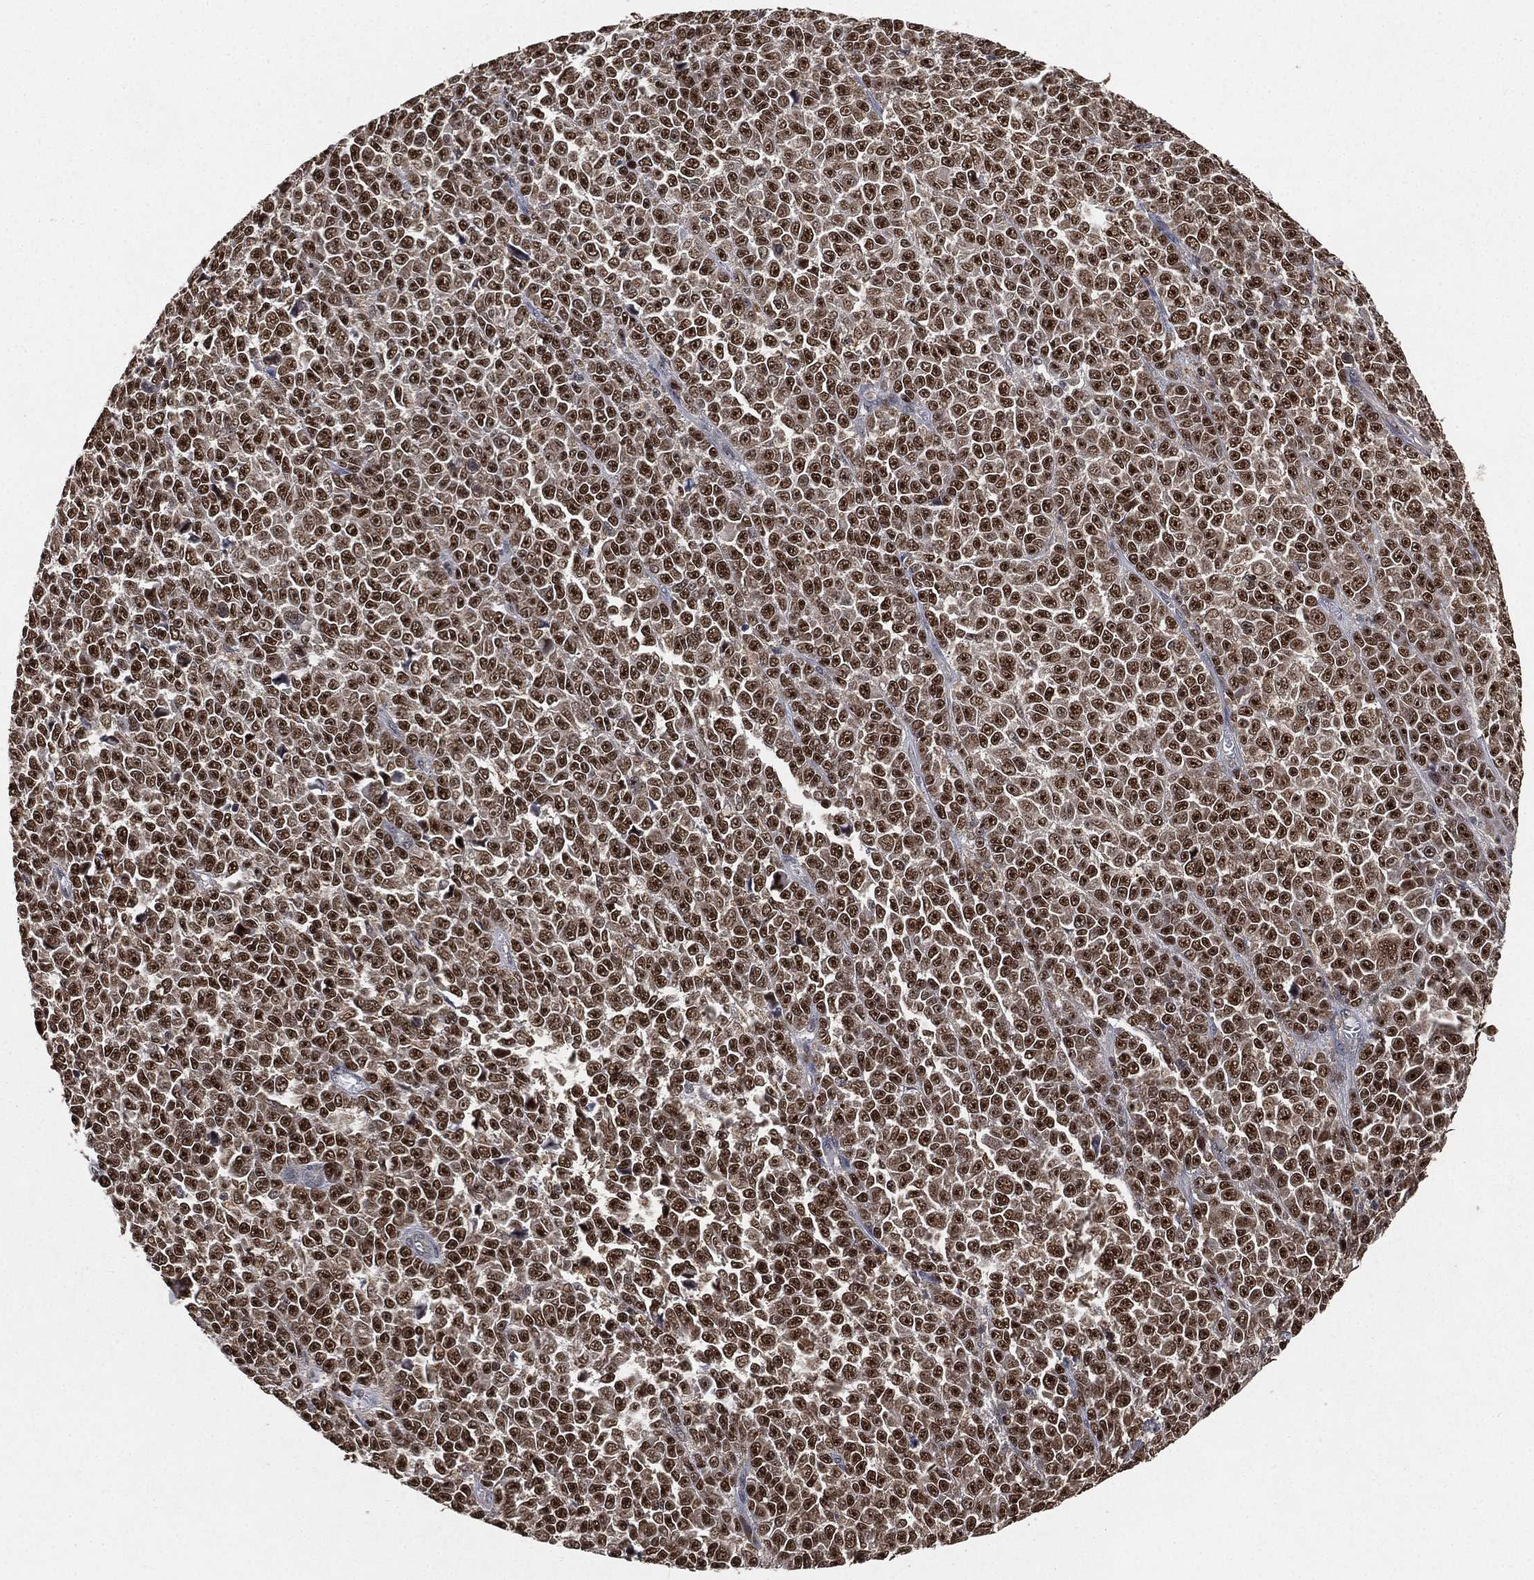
{"staining": {"intensity": "strong", "quantity": ">75%", "location": "nuclear"}, "tissue": "melanoma", "cell_type": "Tumor cells", "image_type": "cancer", "snomed": [{"axis": "morphology", "description": "Malignant melanoma, NOS"}, {"axis": "topography", "description": "Skin"}], "caption": "A high amount of strong nuclear expression is identified in approximately >75% of tumor cells in malignant melanoma tissue. (IHC, brightfield microscopy, high magnification).", "gene": "WDR26", "patient": {"sex": "female", "age": 95}}